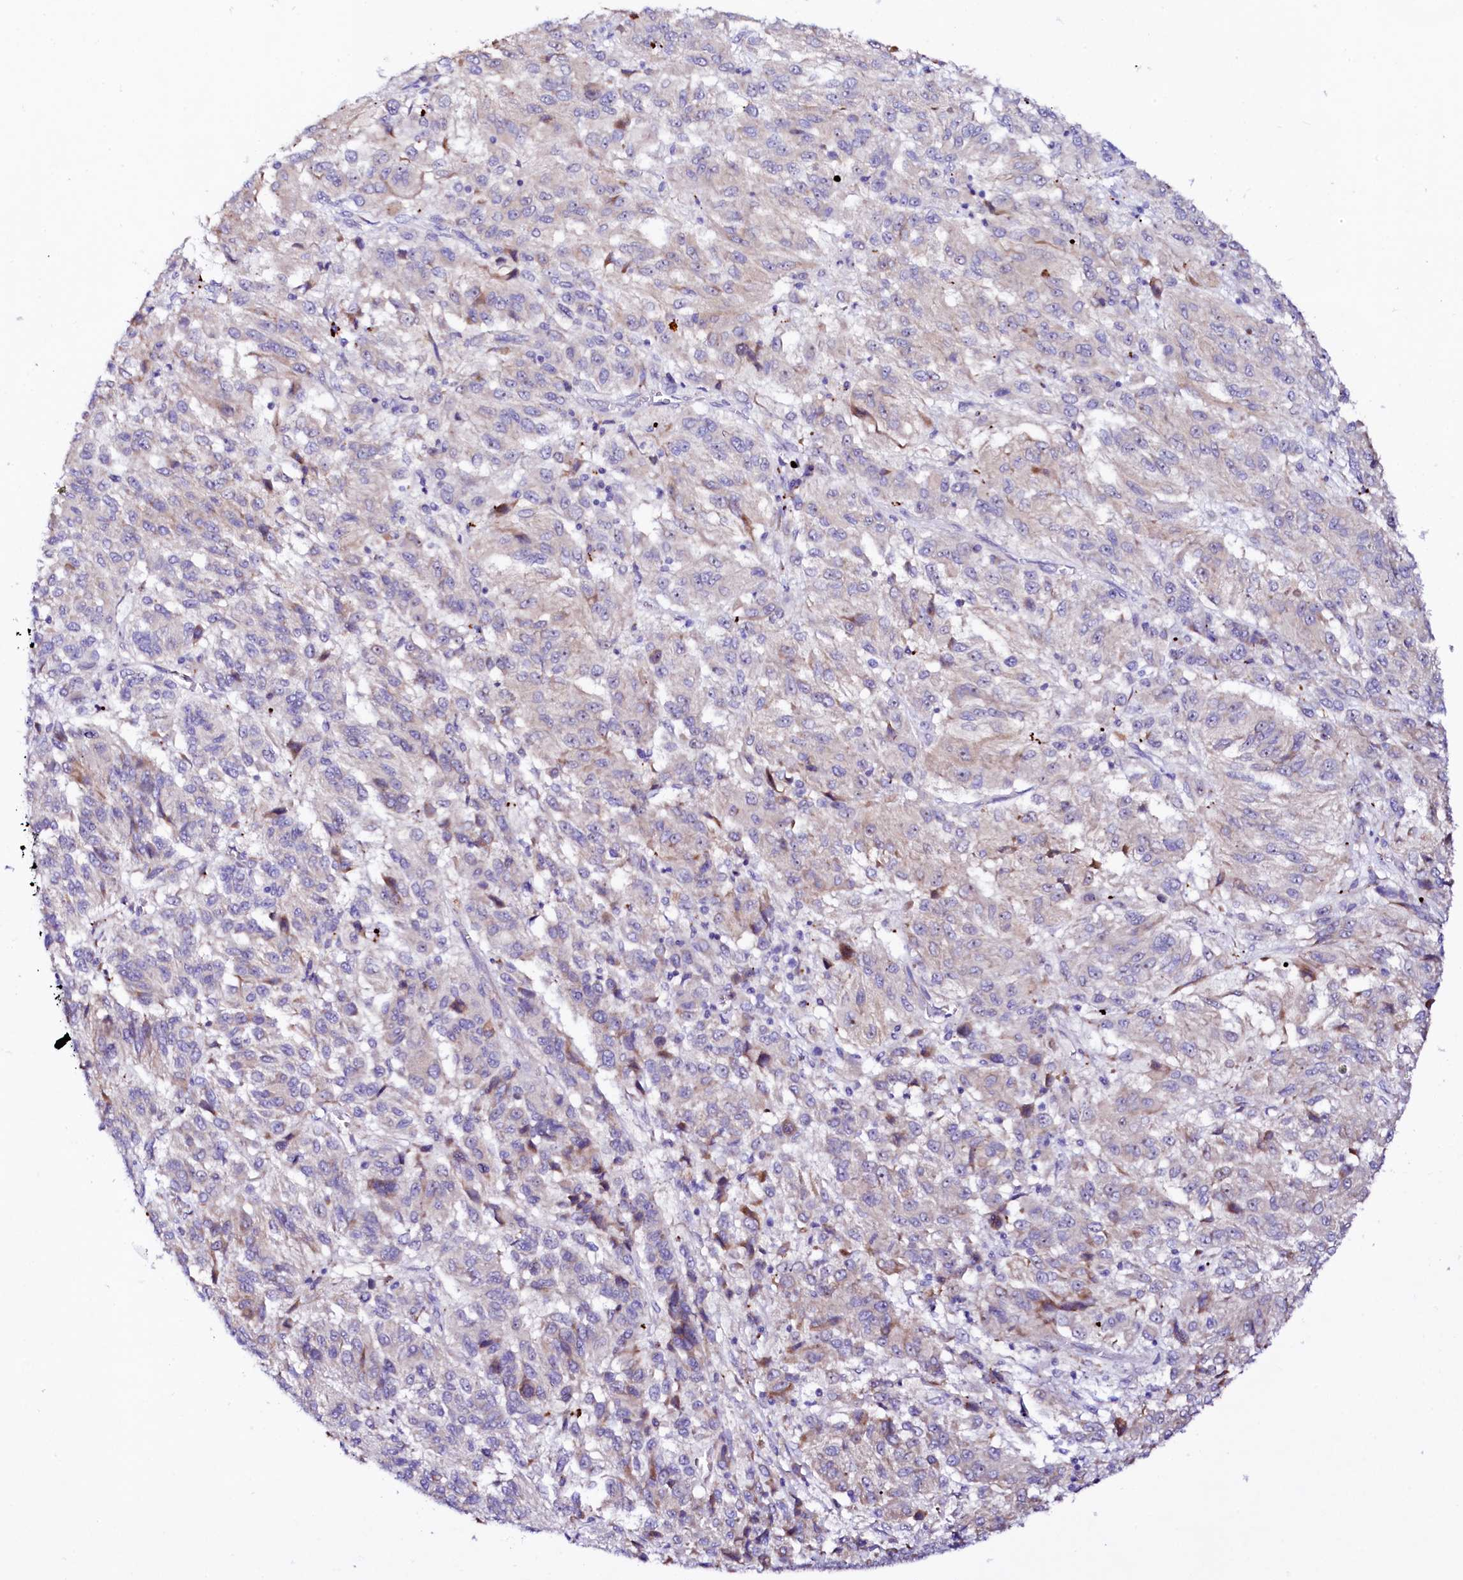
{"staining": {"intensity": "negative", "quantity": "none", "location": "none"}, "tissue": "melanoma", "cell_type": "Tumor cells", "image_type": "cancer", "snomed": [{"axis": "morphology", "description": "Malignant melanoma, Metastatic site"}, {"axis": "topography", "description": "Lung"}], "caption": "Histopathology image shows no protein expression in tumor cells of melanoma tissue.", "gene": "BTBD16", "patient": {"sex": "male", "age": 64}}